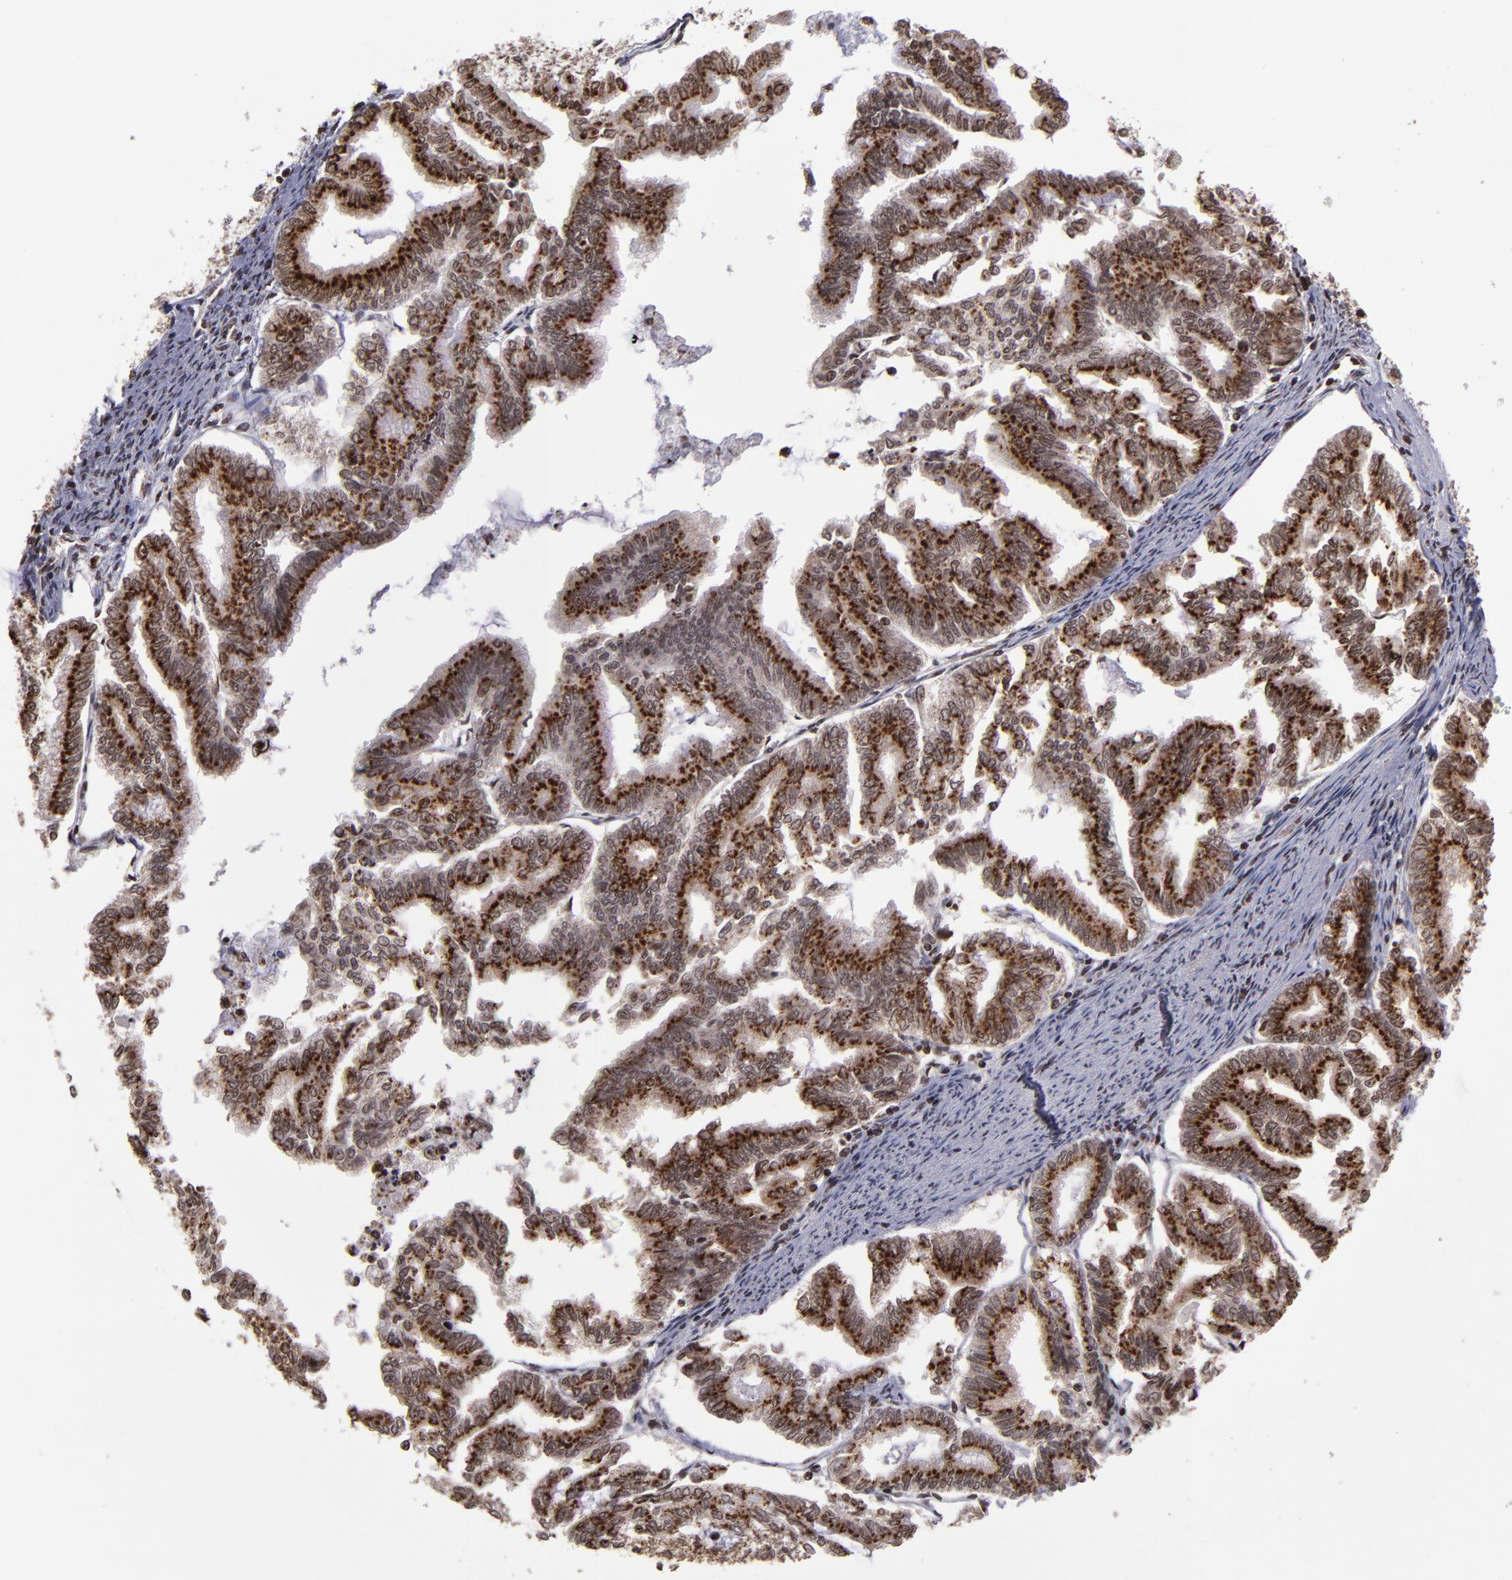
{"staining": {"intensity": "strong", "quantity": ">75%", "location": "cytoplasmic/membranous,nuclear"}, "tissue": "endometrial cancer", "cell_type": "Tumor cells", "image_type": "cancer", "snomed": [{"axis": "morphology", "description": "Adenocarcinoma, NOS"}, {"axis": "topography", "description": "Endometrium"}], "caption": "Tumor cells display high levels of strong cytoplasmic/membranous and nuclear staining in approximately >75% of cells in endometrial adenocarcinoma. The protein is stained brown, and the nuclei are stained in blue (DAB IHC with brightfield microscopy, high magnification).", "gene": "CSDC2", "patient": {"sex": "female", "age": 79}}